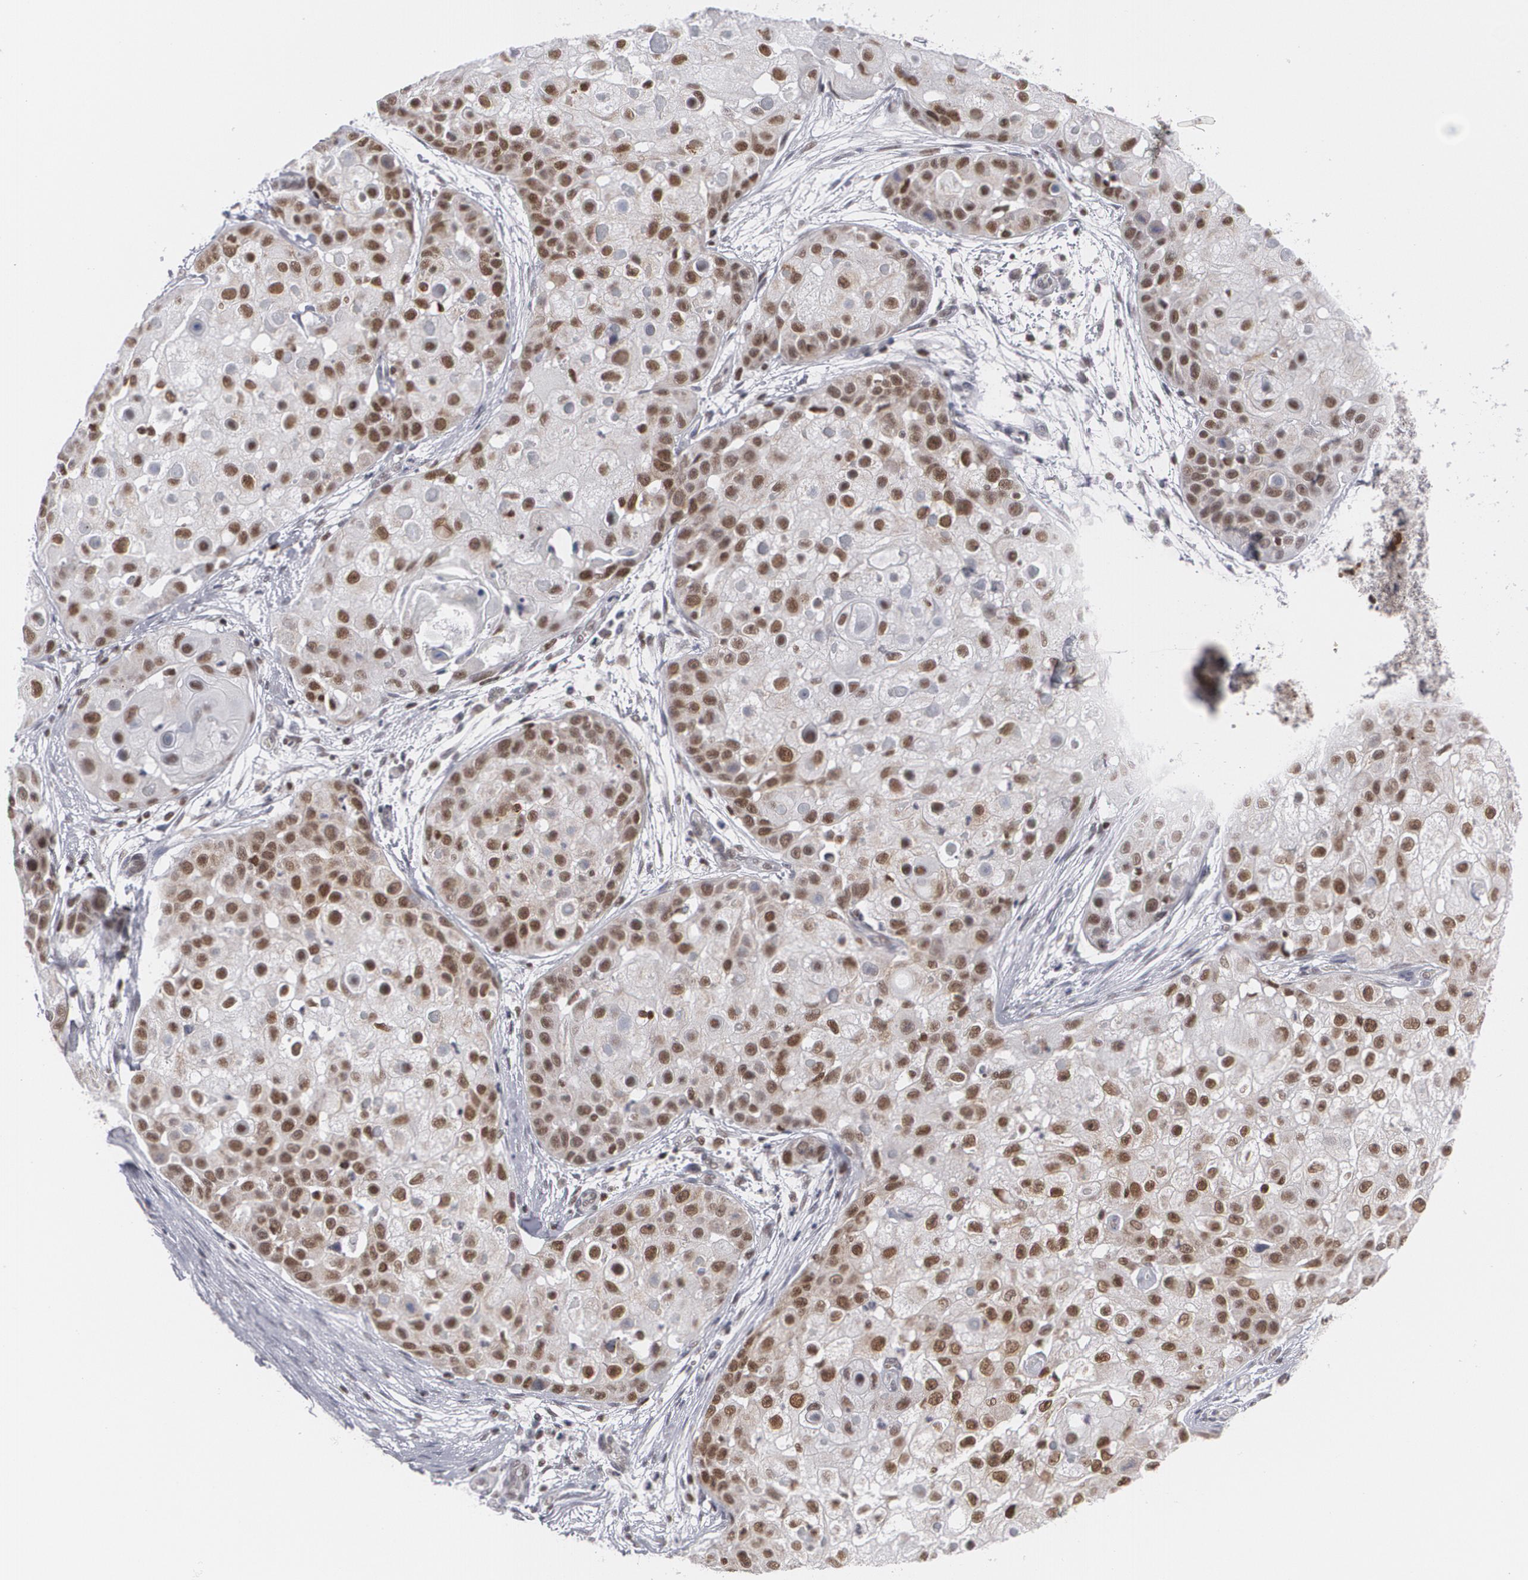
{"staining": {"intensity": "strong", "quantity": "25%-75%", "location": "nuclear"}, "tissue": "skin cancer", "cell_type": "Tumor cells", "image_type": "cancer", "snomed": [{"axis": "morphology", "description": "Squamous cell carcinoma, NOS"}, {"axis": "topography", "description": "Skin"}], "caption": "Tumor cells exhibit strong nuclear expression in approximately 25%-75% of cells in skin cancer (squamous cell carcinoma).", "gene": "MCL1", "patient": {"sex": "female", "age": 57}}